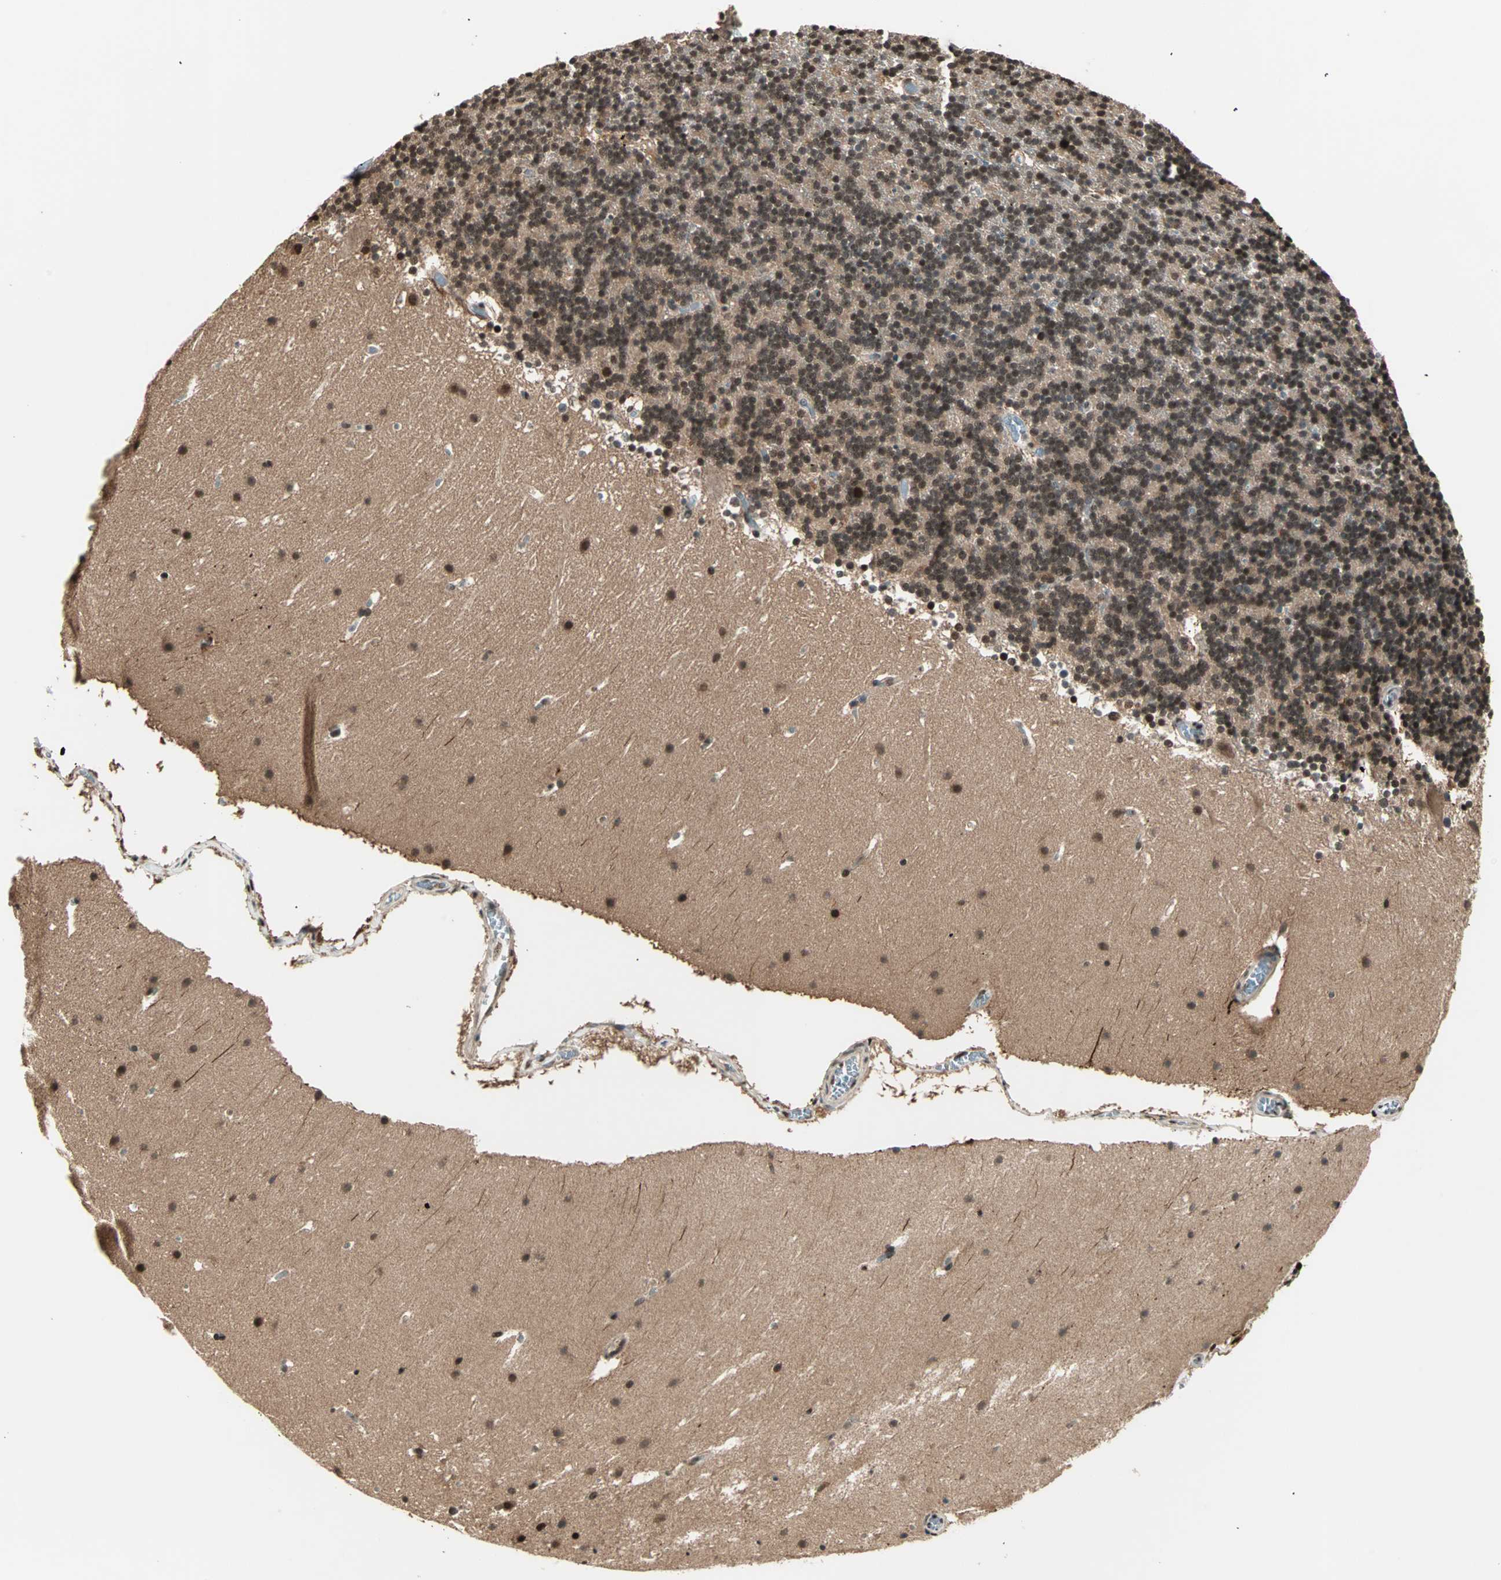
{"staining": {"intensity": "moderate", "quantity": ">75%", "location": "cytoplasmic/membranous,nuclear"}, "tissue": "cerebellum", "cell_type": "Cells in granular layer", "image_type": "normal", "snomed": [{"axis": "morphology", "description": "Normal tissue, NOS"}, {"axis": "topography", "description": "Cerebellum"}], "caption": "Immunohistochemical staining of unremarkable human cerebellum reveals >75% levels of moderate cytoplasmic/membranous,nuclear protein positivity in about >75% of cells in granular layer.", "gene": "ZNF44", "patient": {"sex": "male", "age": 45}}